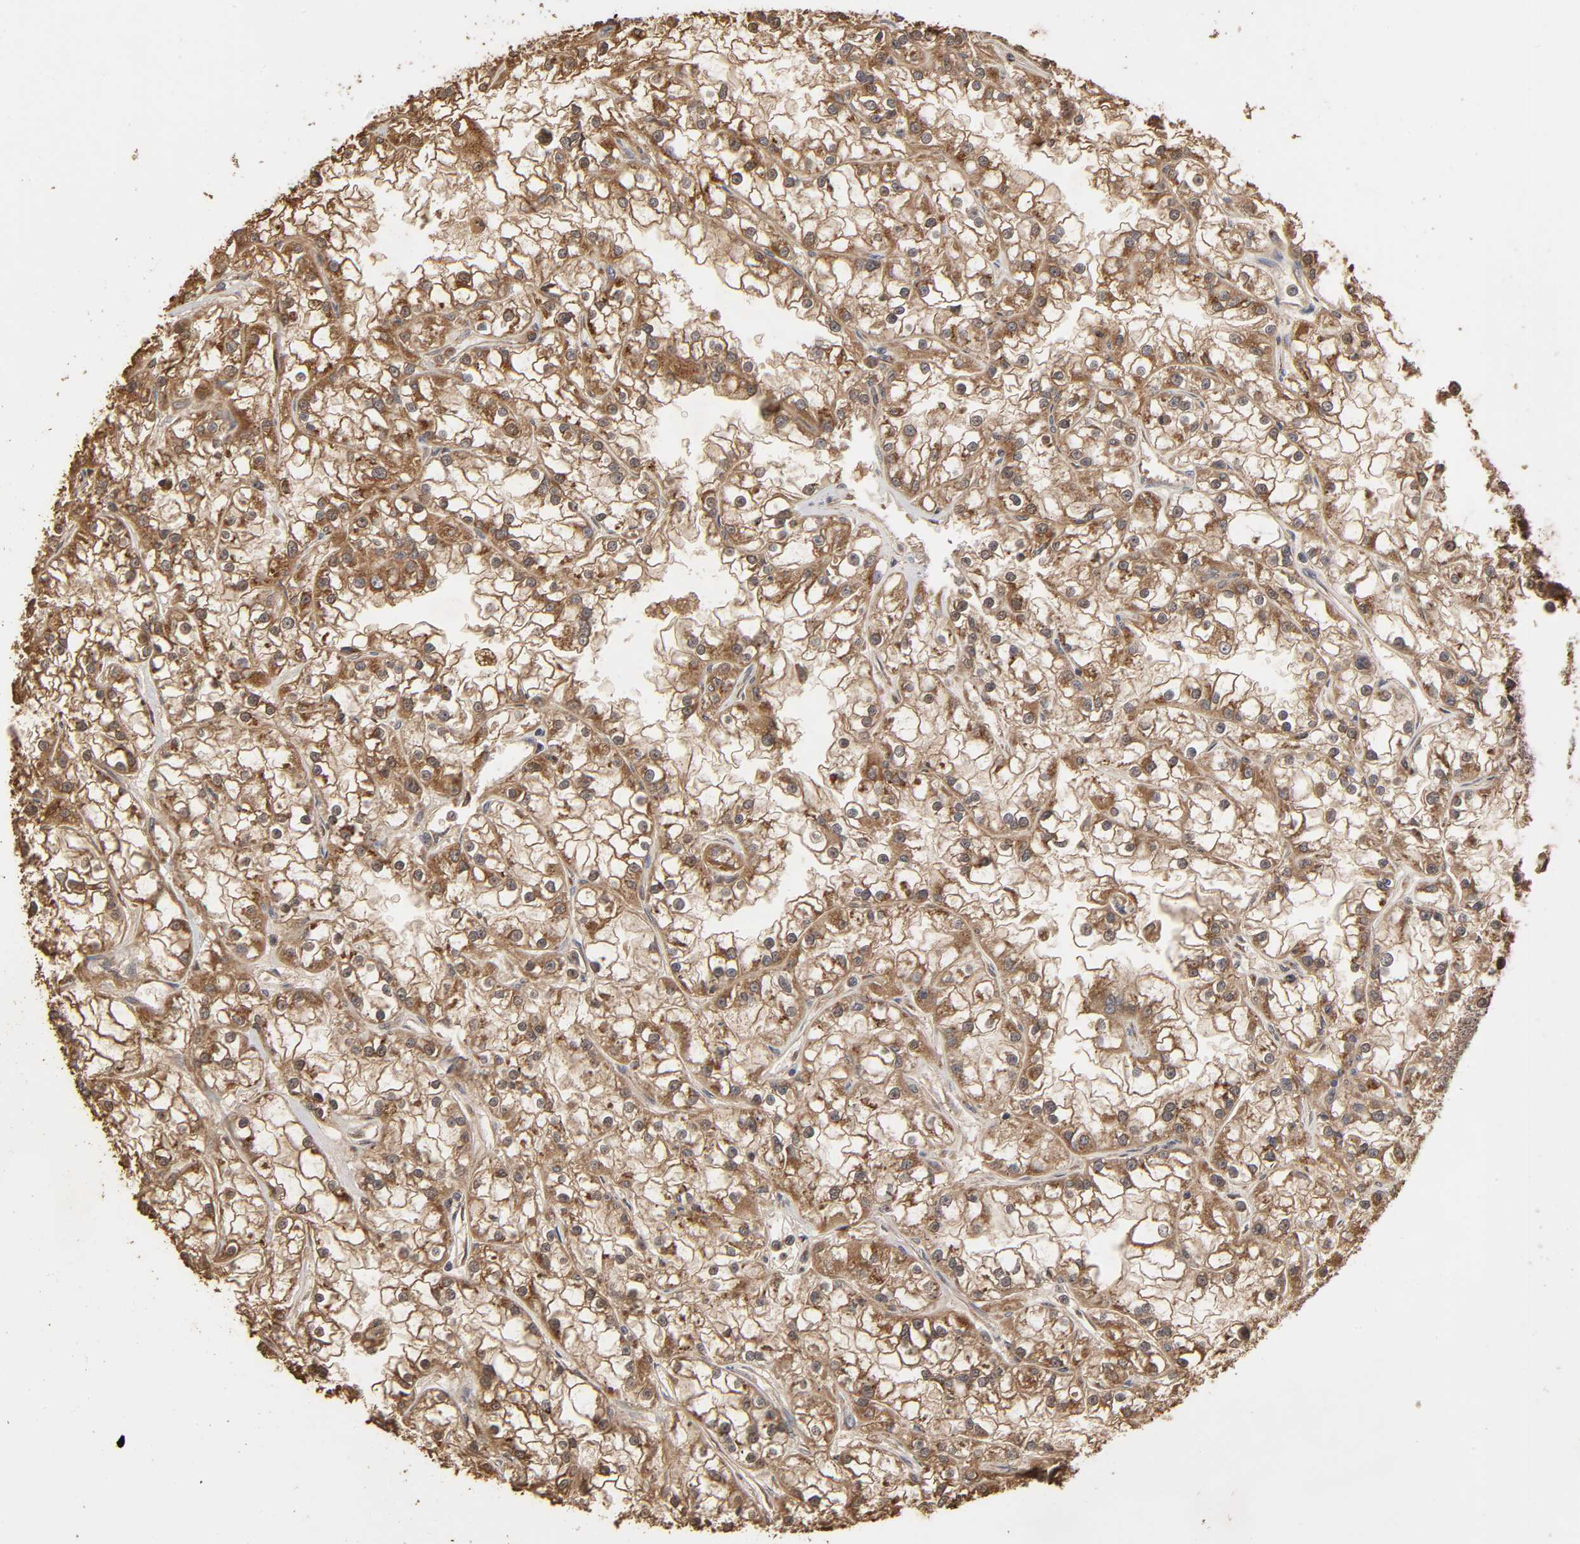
{"staining": {"intensity": "moderate", "quantity": ">75%", "location": "cytoplasmic/membranous"}, "tissue": "renal cancer", "cell_type": "Tumor cells", "image_type": "cancer", "snomed": [{"axis": "morphology", "description": "Adenocarcinoma, NOS"}, {"axis": "topography", "description": "Kidney"}], "caption": "Brown immunohistochemical staining in adenocarcinoma (renal) displays moderate cytoplasmic/membranous staining in about >75% of tumor cells.", "gene": "GNPTG", "patient": {"sex": "female", "age": 52}}